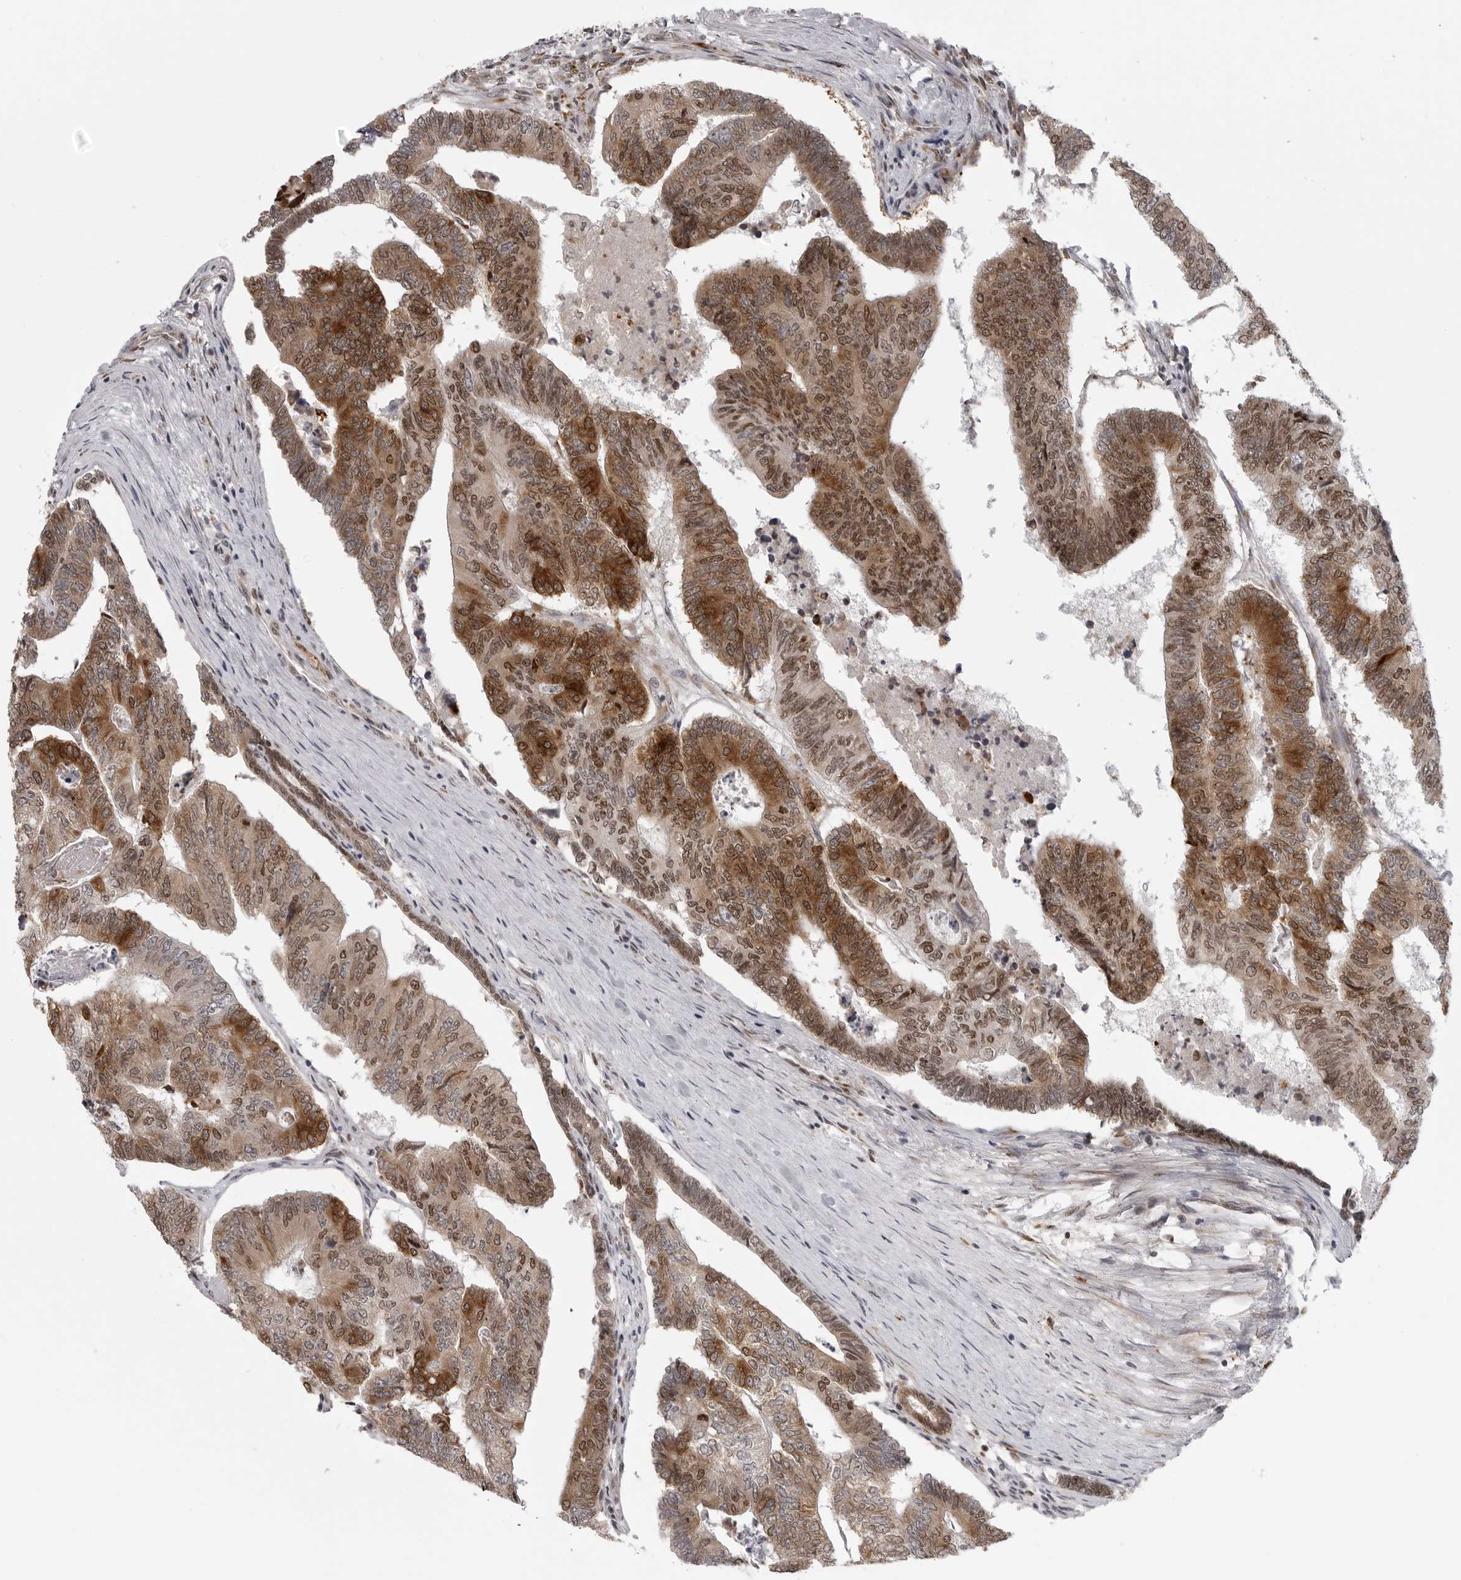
{"staining": {"intensity": "moderate", "quantity": ">75%", "location": "cytoplasmic/membranous,nuclear"}, "tissue": "colorectal cancer", "cell_type": "Tumor cells", "image_type": "cancer", "snomed": [{"axis": "morphology", "description": "Adenocarcinoma, NOS"}, {"axis": "topography", "description": "Colon"}], "caption": "Immunohistochemistry (IHC) (DAB) staining of human colorectal adenocarcinoma exhibits moderate cytoplasmic/membranous and nuclear protein positivity in approximately >75% of tumor cells.", "gene": "PRDM10", "patient": {"sex": "female", "age": 67}}